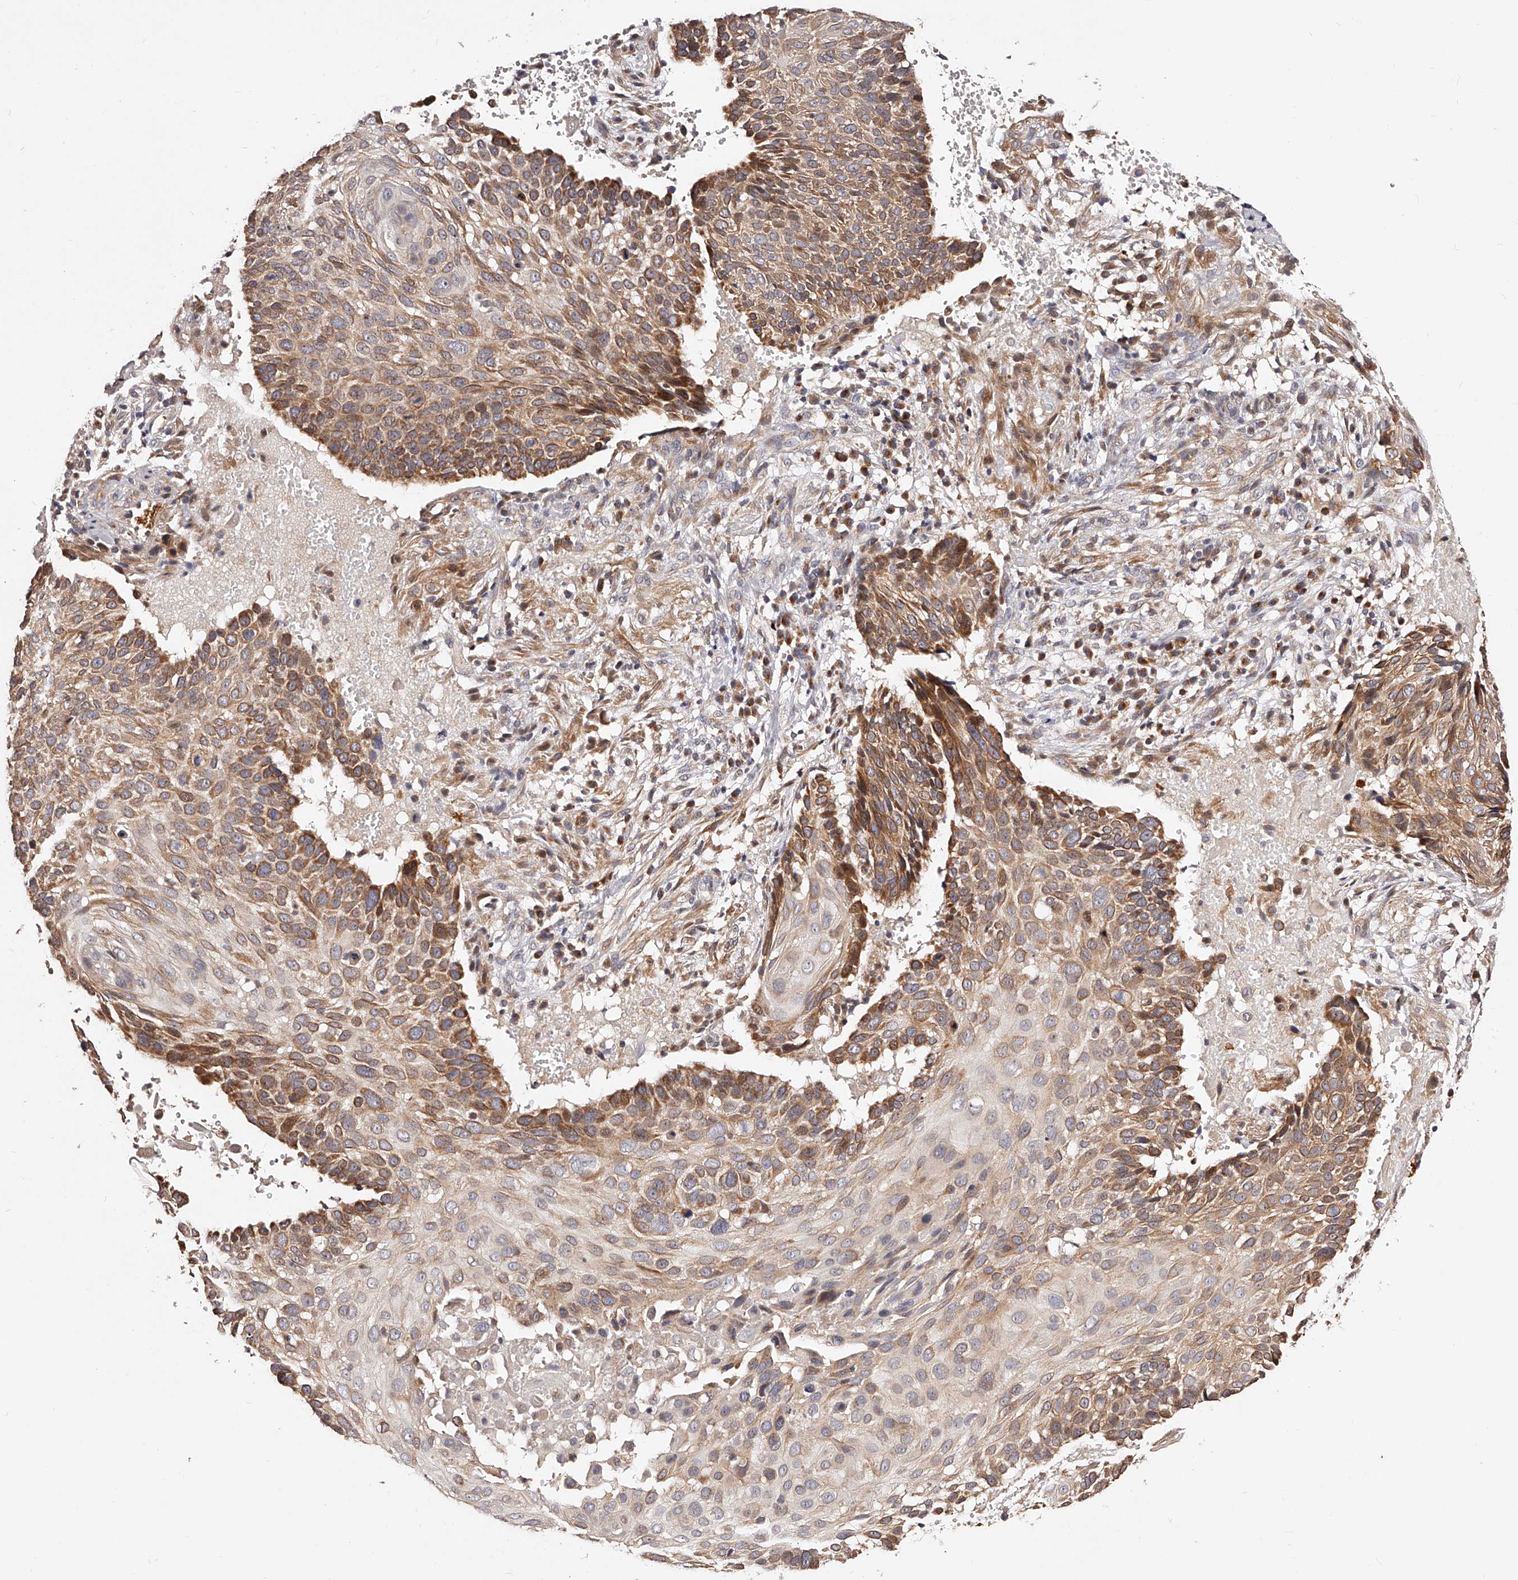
{"staining": {"intensity": "moderate", "quantity": ">75%", "location": "cytoplasmic/membranous"}, "tissue": "cervical cancer", "cell_type": "Tumor cells", "image_type": "cancer", "snomed": [{"axis": "morphology", "description": "Squamous cell carcinoma, NOS"}, {"axis": "topography", "description": "Cervix"}], "caption": "Immunohistochemical staining of cervical squamous cell carcinoma exhibits medium levels of moderate cytoplasmic/membranous expression in approximately >75% of tumor cells.", "gene": "ZNF502", "patient": {"sex": "female", "age": 74}}